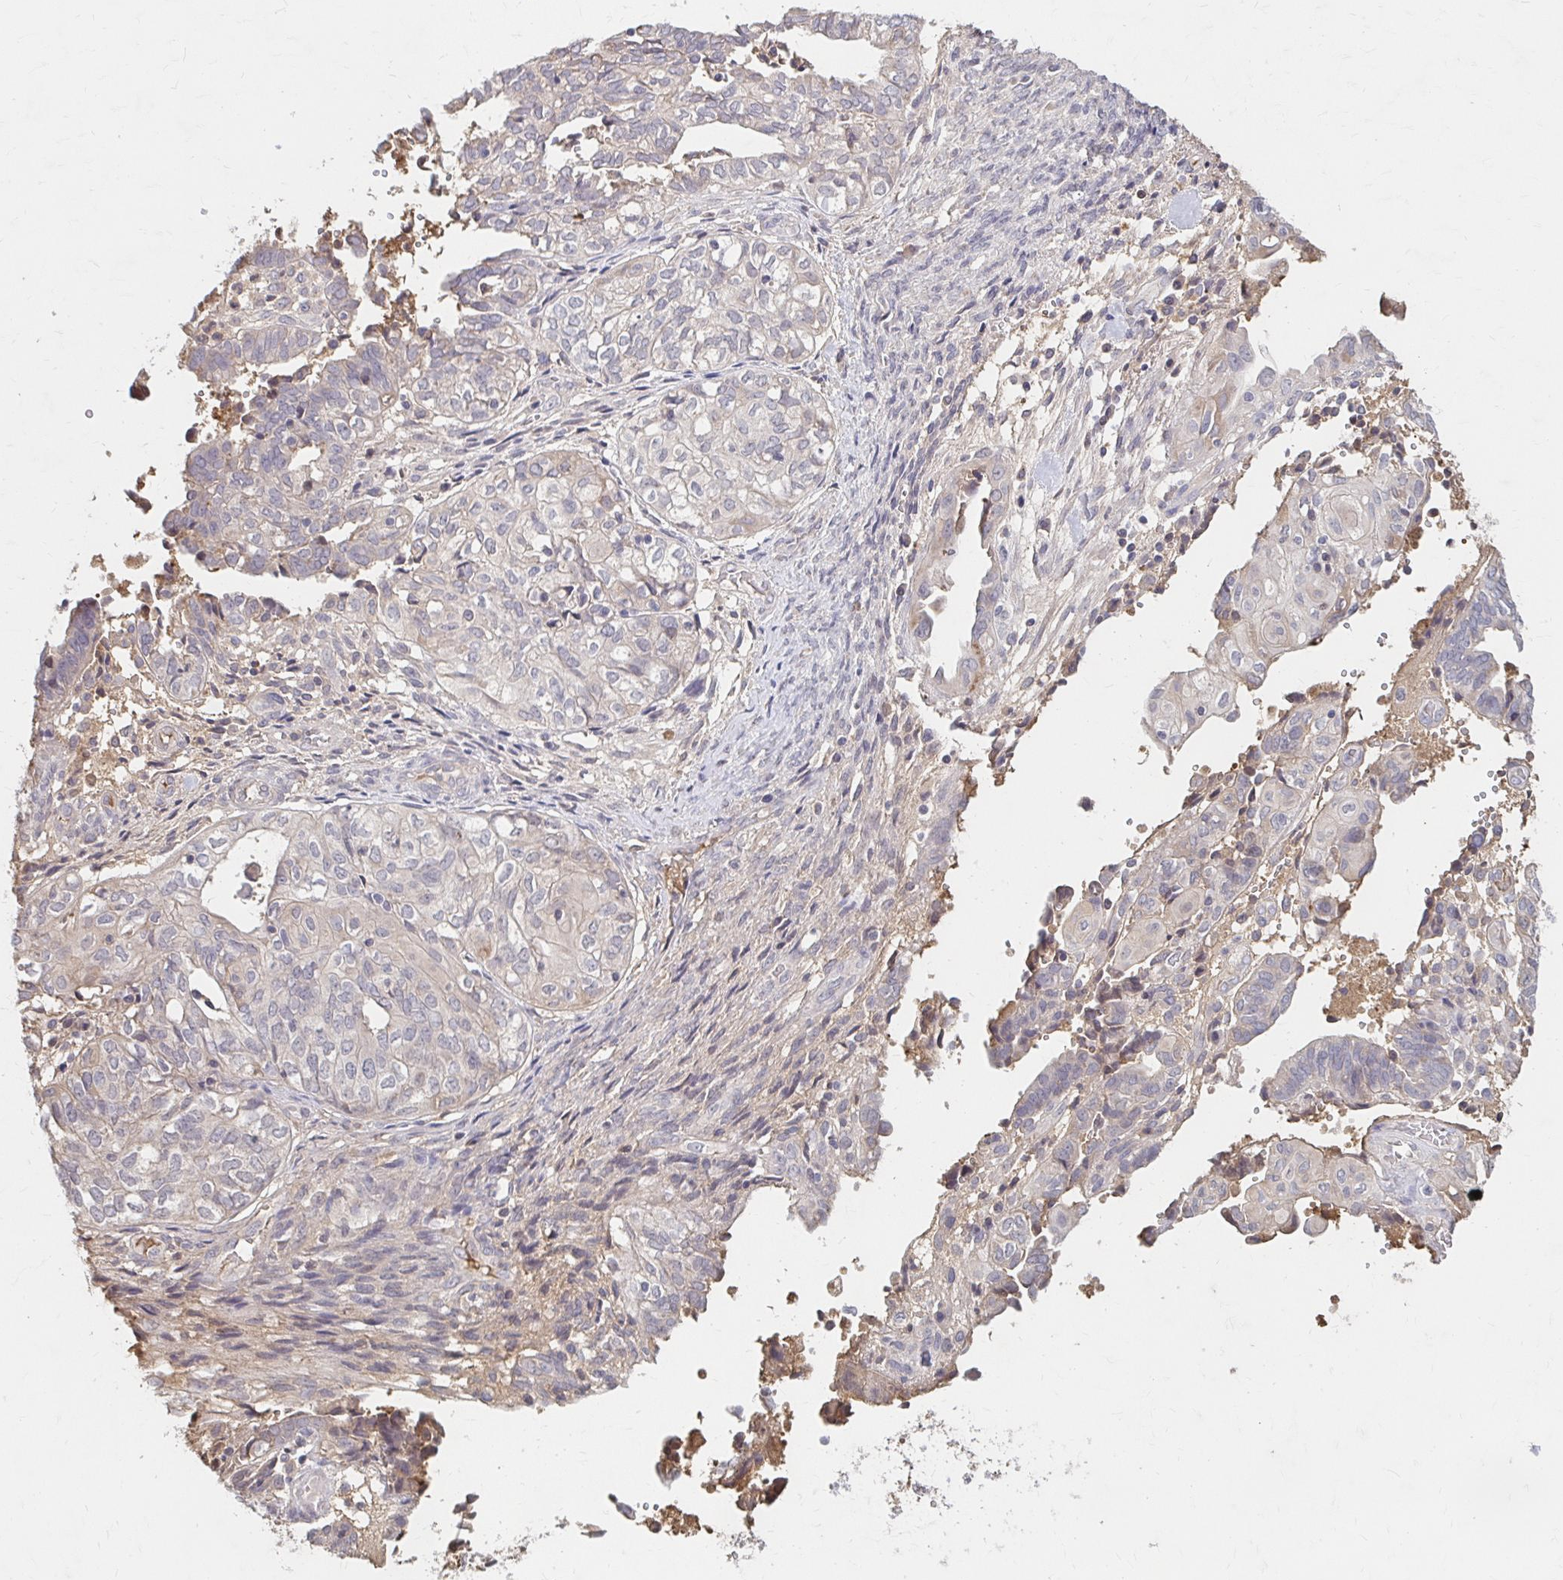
{"staining": {"intensity": "negative", "quantity": "none", "location": "none"}, "tissue": "ovarian cancer", "cell_type": "Tumor cells", "image_type": "cancer", "snomed": [{"axis": "morphology", "description": "Carcinoma, endometroid"}, {"axis": "topography", "description": "Ovary"}], "caption": "A high-resolution photomicrograph shows immunohistochemistry (IHC) staining of ovarian cancer, which shows no significant positivity in tumor cells.", "gene": "HMGCS2", "patient": {"sex": "female", "age": 64}}